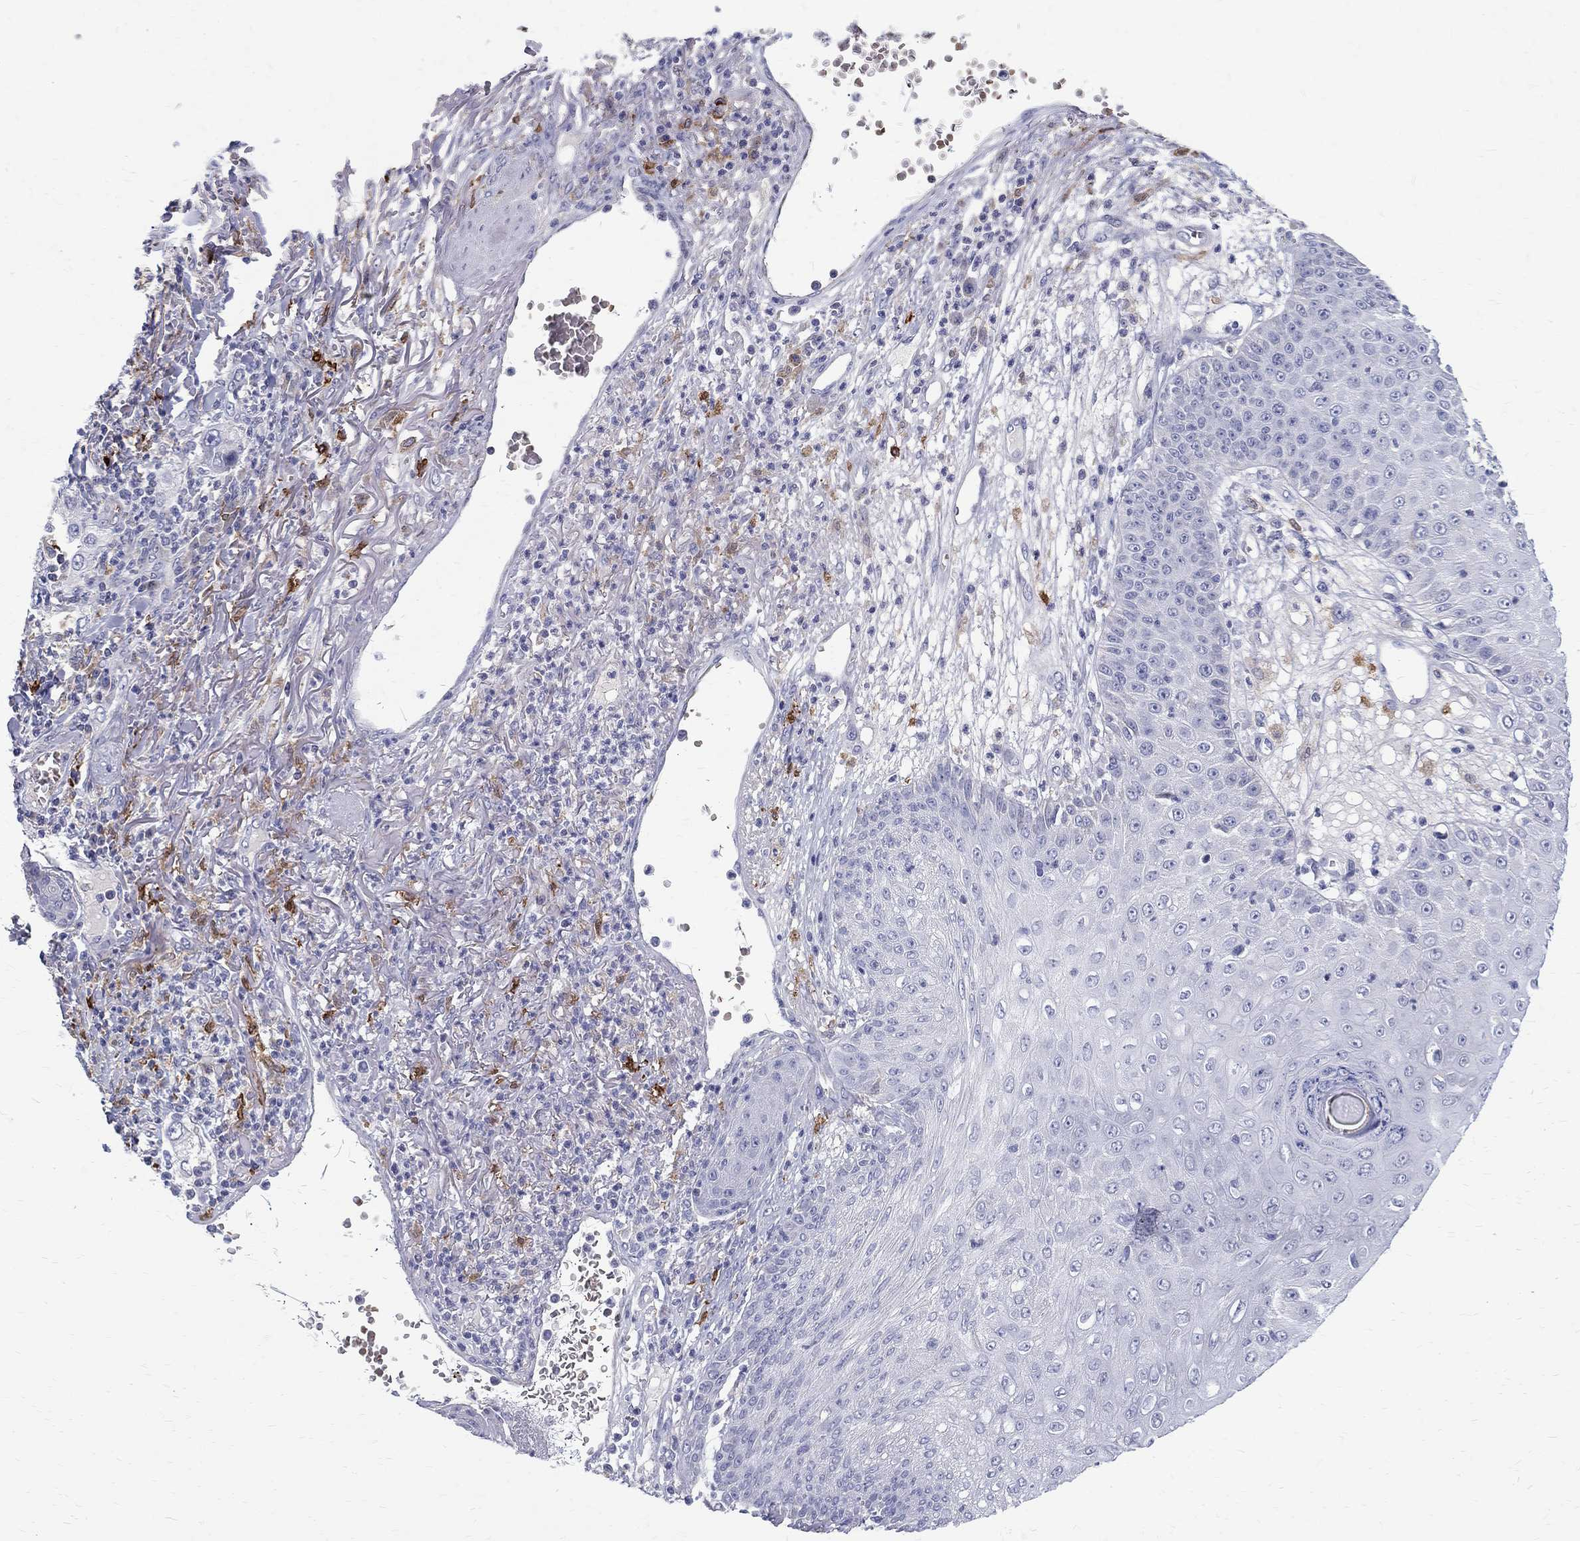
{"staining": {"intensity": "negative", "quantity": "none", "location": "none"}, "tissue": "skin cancer", "cell_type": "Tumor cells", "image_type": "cancer", "snomed": [{"axis": "morphology", "description": "Squamous cell carcinoma, NOS"}, {"axis": "topography", "description": "Skin"}], "caption": "Tumor cells show no significant staining in squamous cell carcinoma (skin).", "gene": "AGER", "patient": {"sex": "male", "age": 82}}